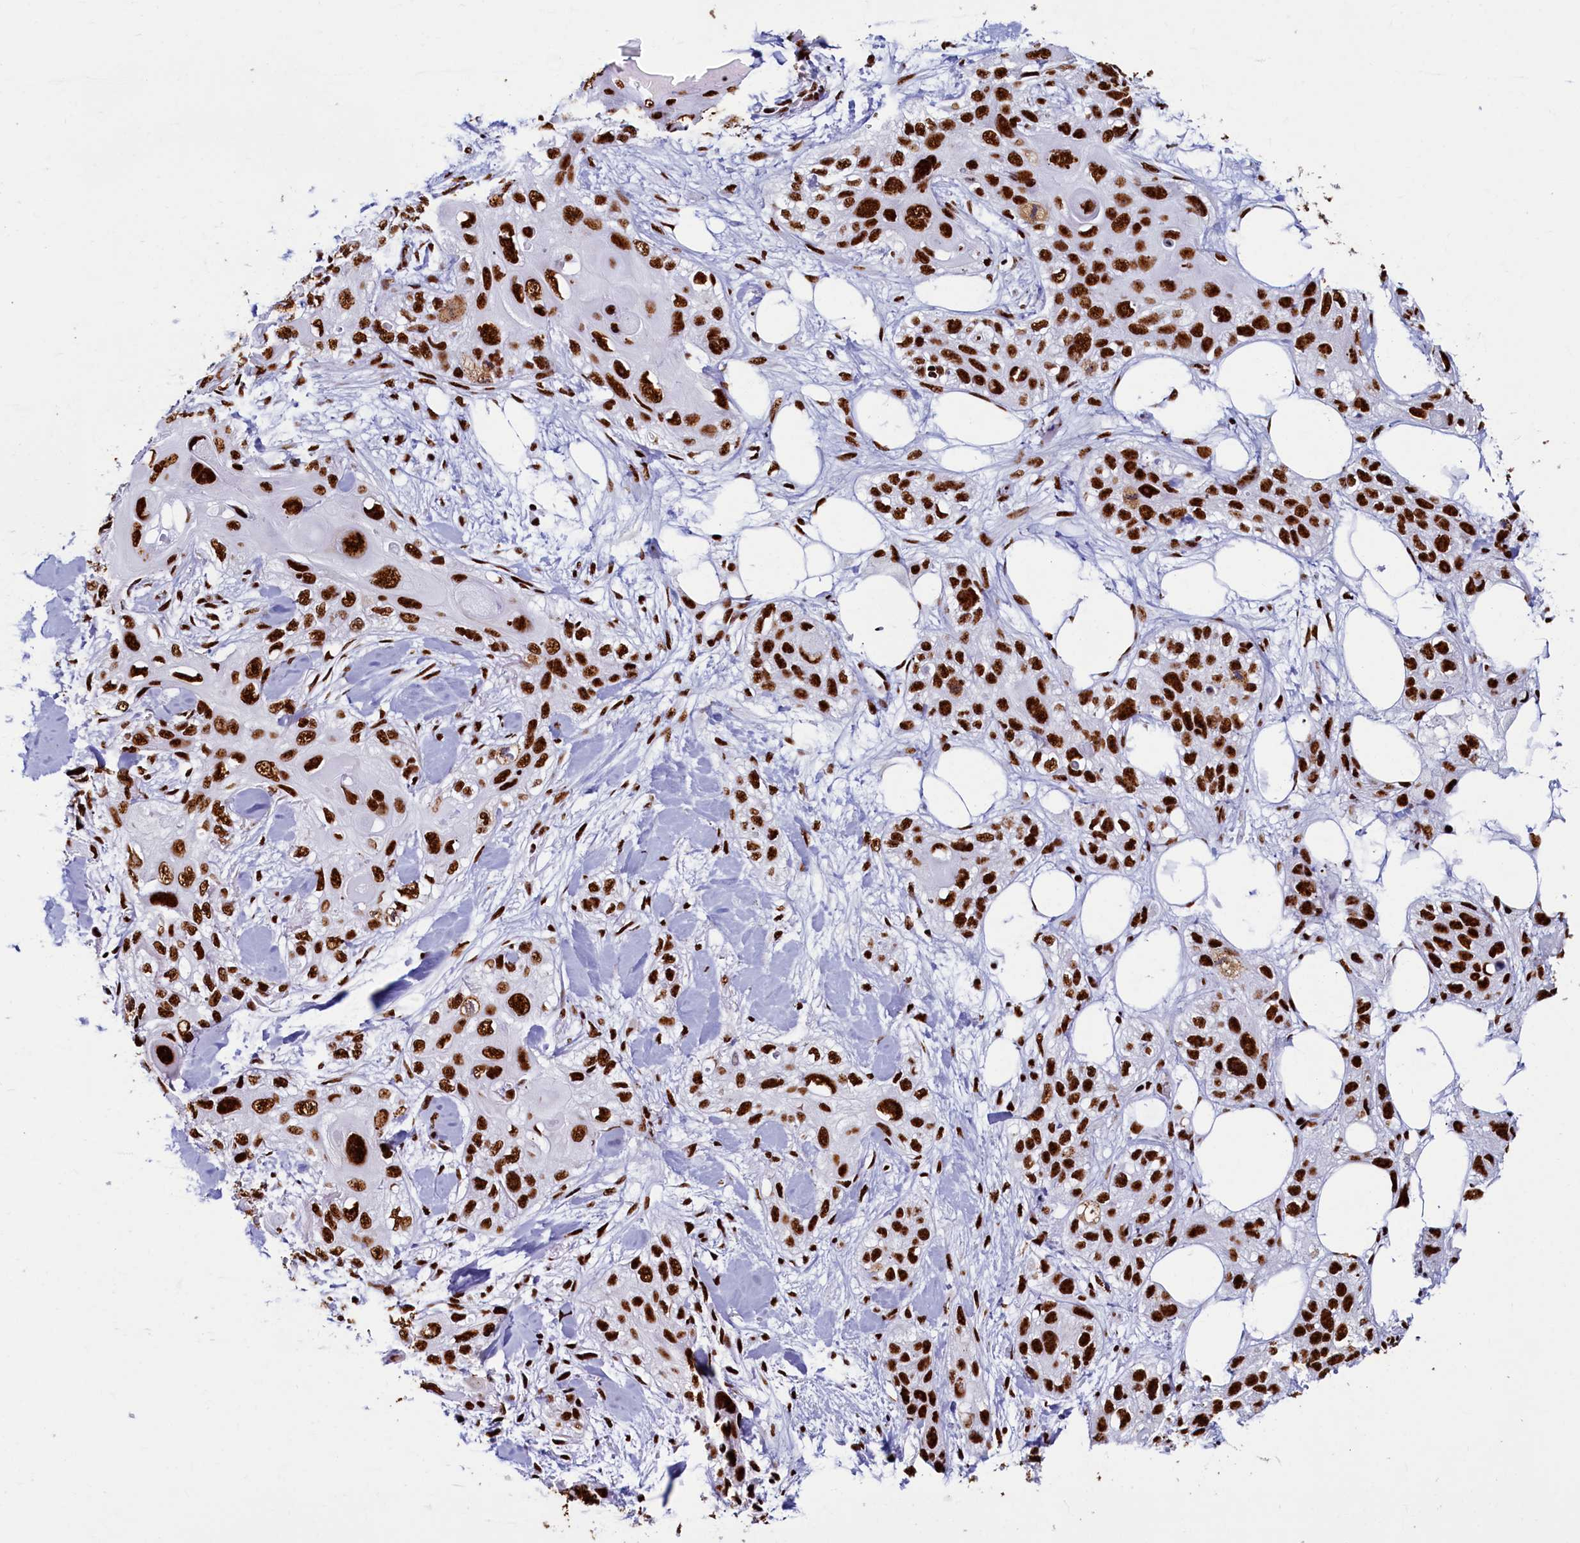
{"staining": {"intensity": "strong", "quantity": ">75%", "location": "nuclear"}, "tissue": "skin cancer", "cell_type": "Tumor cells", "image_type": "cancer", "snomed": [{"axis": "morphology", "description": "Normal tissue, NOS"}, {"axis": "morphology", "description": "Squamous cell carcinoma, NOS"}, {"axis": "topography", "description": "Skin"}], "caption": "Immunohistochemical staining of skin squamous cell carcinoma exhibits high levels of strong nuclear positivity in about >75% of tumor cells.", "gene": "SRRM2", "patient": {"sex": "male", "age": 72}}